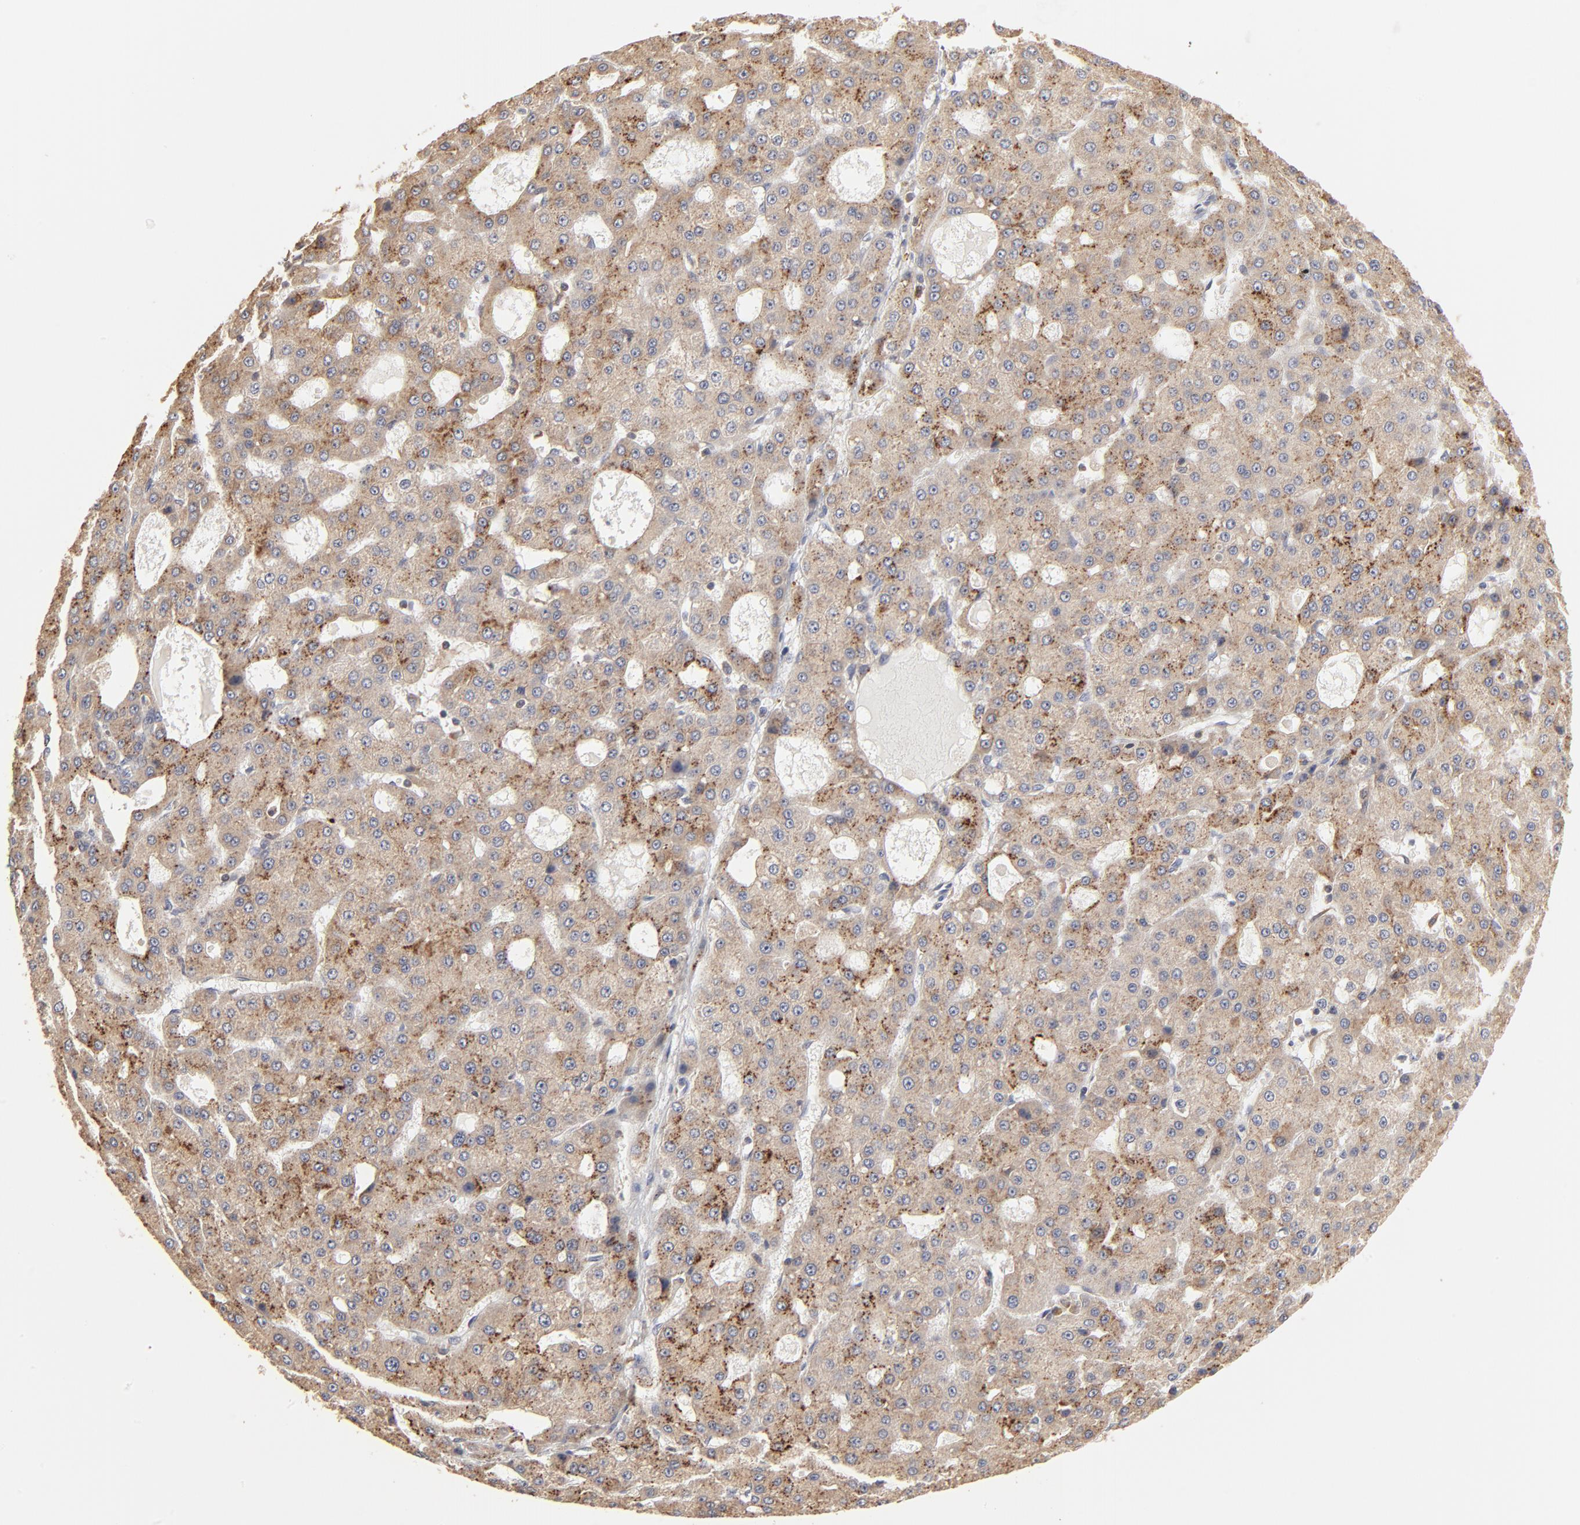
{"staining": {"intensity": "moderate", "quantity": "25%-75%", "location": "cytoplasmic/membranous"}, "tissue": "liver cancer", "cell_type": "Tumor cells", "image_type": "cancer", "snomed": [{"axis": "morphology", "description": "Carcinoma, Hepatocellular, NOS"}, {"axis": "topography", "description": "Liver"}], "caption": "Liver cancer stained for a protein (brown) exhibits moderate cytoplasmic/membranous positive staining in about 25%-75% of tumor cells.", "gene": "RNF213", "patient": {"sex": "male", "age": 47}}